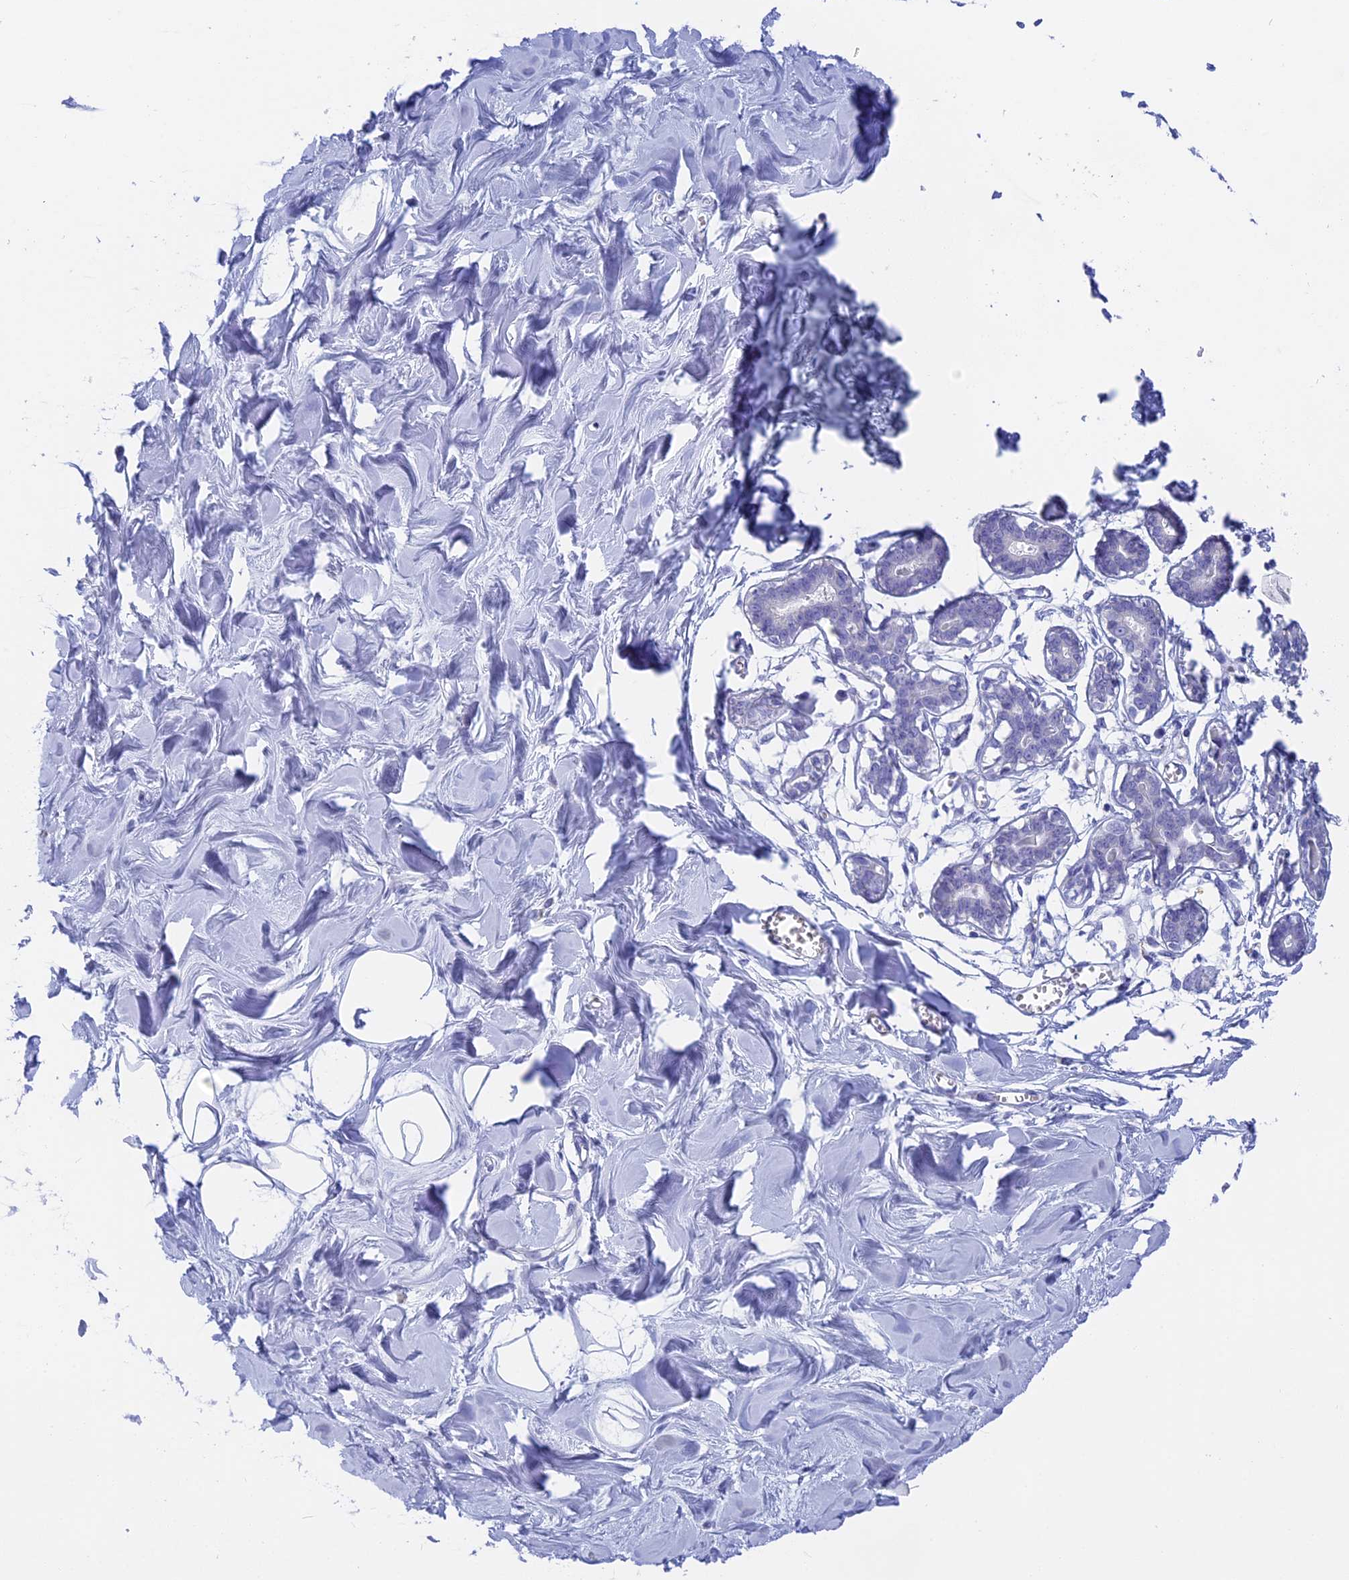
{"staining": {"intensity": "negative", "quantity": "none", "location": "none"}, "tissue": "breast", "cell_type": "Adipocytes", "image_type": "normal", "snomed": [{"axis": "morphology", "description": "Normal tissue, NOS"}, {"axis": "topography", "description": "Breast"}], "caption": "Adipocytes are negative for protein expression in unremarkable human breast. The staining is performed using DAB (3,3'-diaminobenzidine) brown chromogen with nuclei counter-stained in using hematoxylin.", "gene": "GLB1L", "patient": {"sex": "female", "age": 27}}